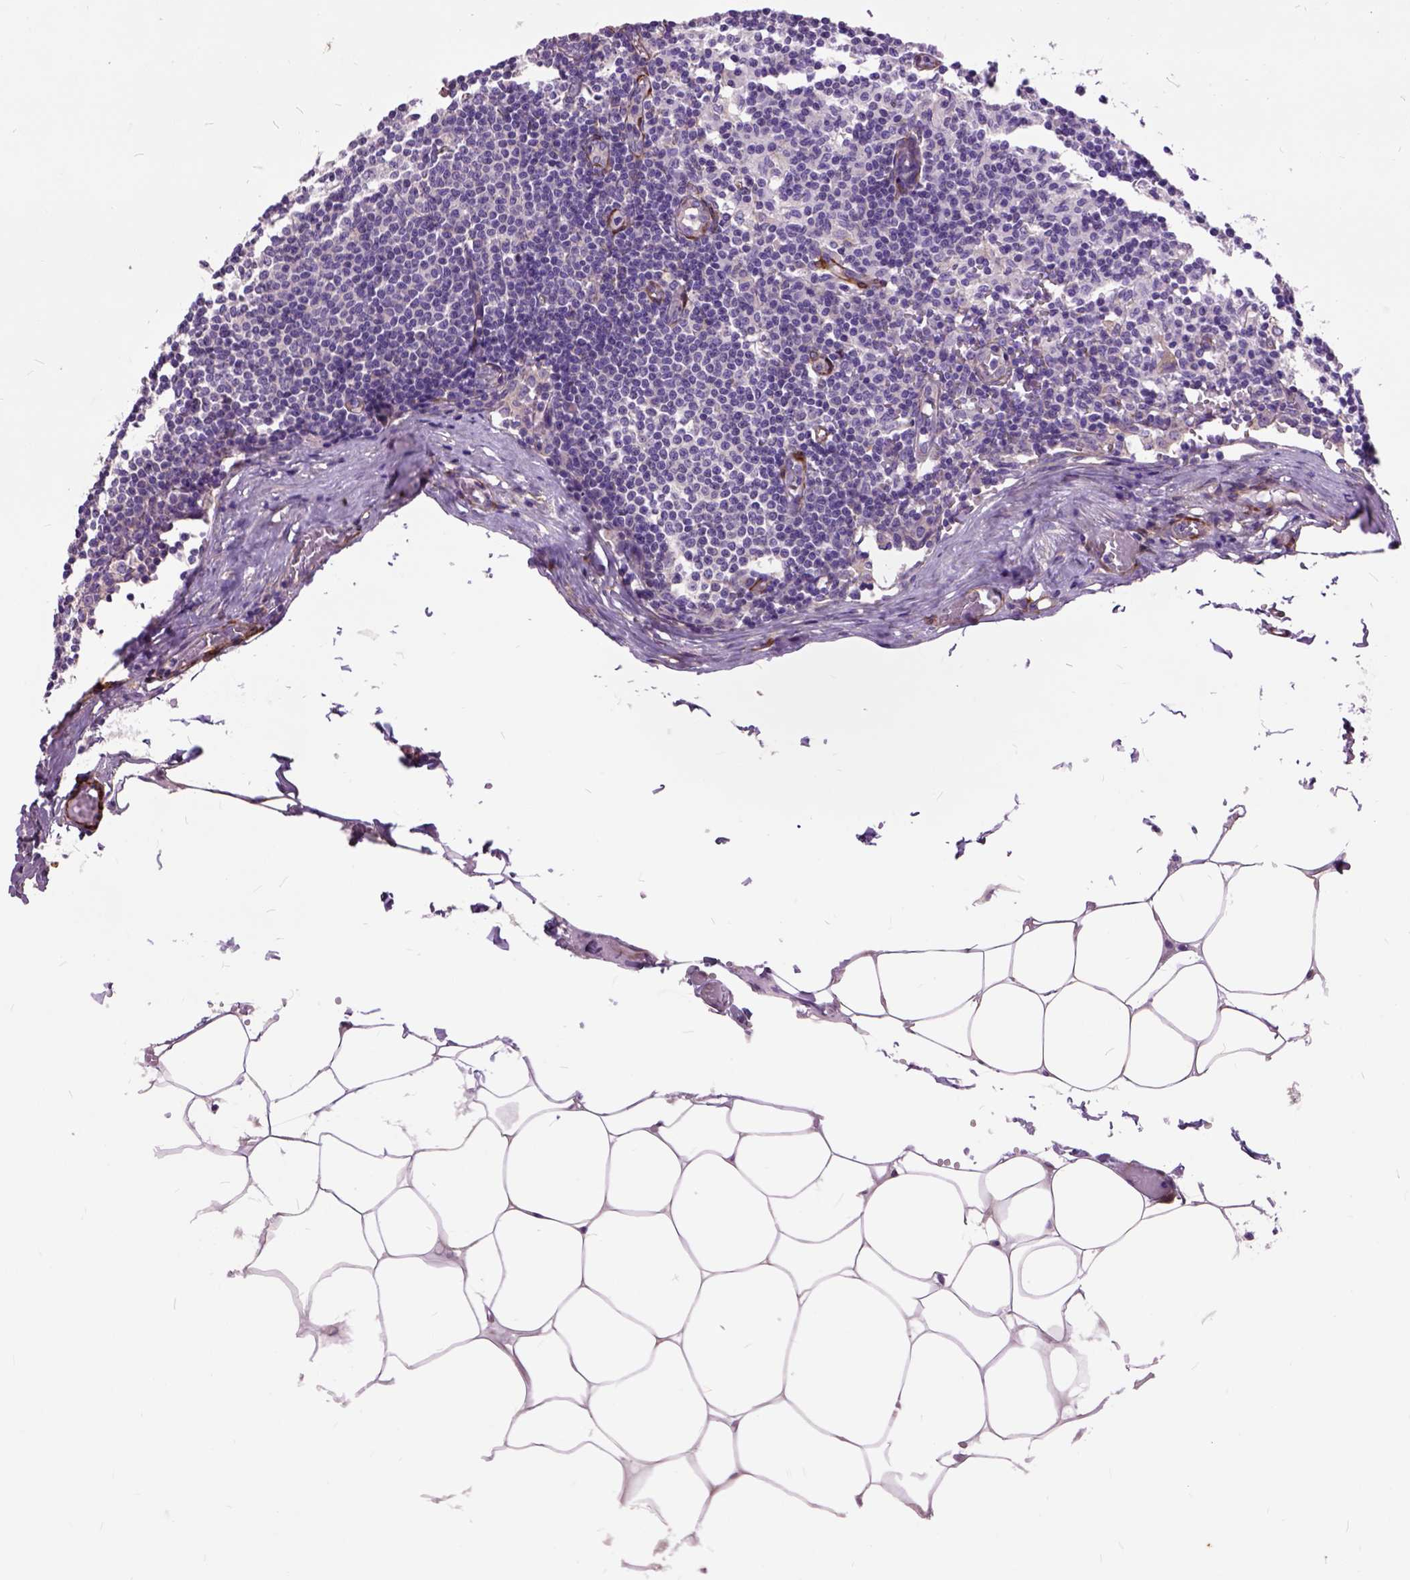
{"staining": {"intensity": "negative", "quantity": "none", "location": "none"}, "tissue": "lymph node", "cell_type": "Germinal center cells", "image_type": "normal", "snomed": [{"axis": "morphology", "description": "Normal tissue, NOS"}, {"axis": "topography", "description": "Lymph node"}], "caption": "IHC histopathology image of unremarkable lymph node stained for a protein (brown), which demonstrates no positivity in germinal center cells. (DAB (3,3'-diaminobenzidine) immunohistochemistry (IHC), high magnification).", "gene": "MAPT", "patient": {"sex": "female", "age": 69}}